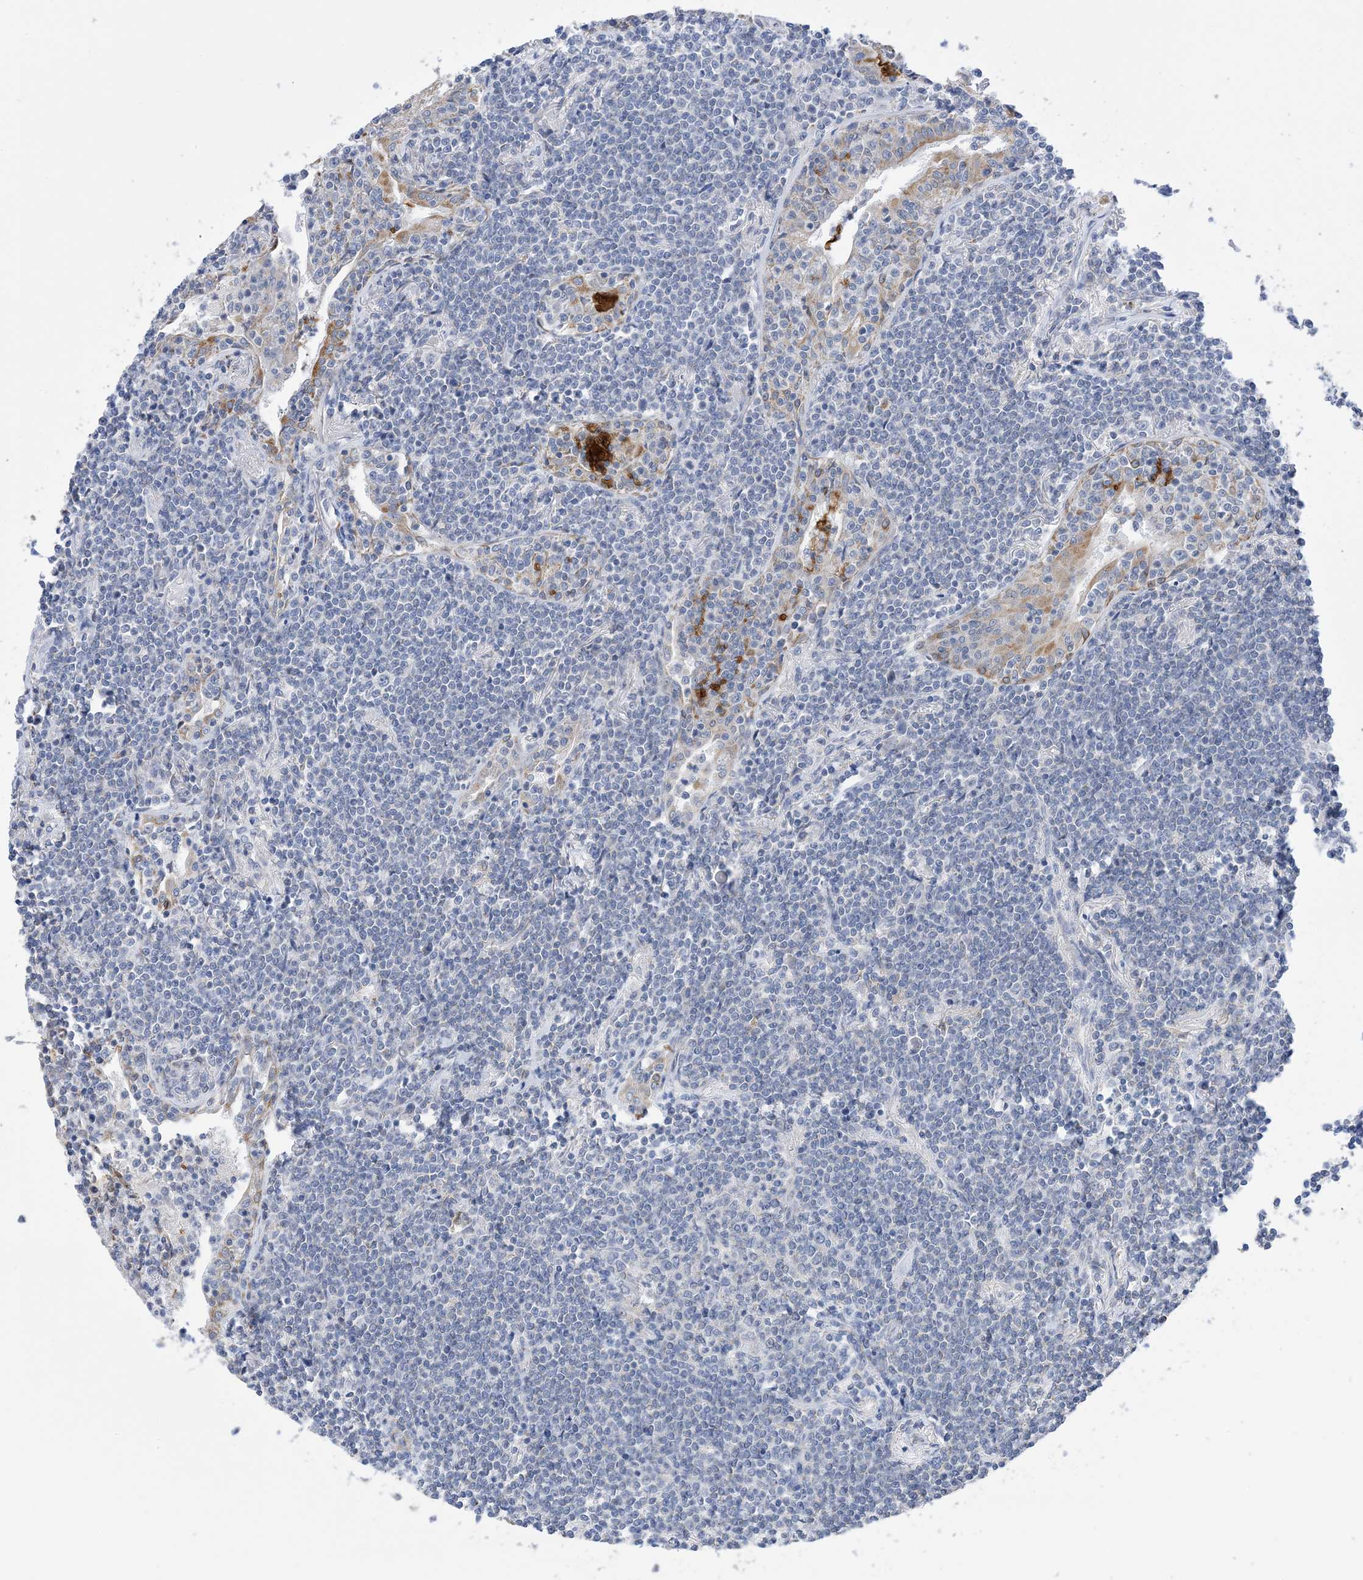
{"staining": {"intensity": "negative", "quantity": "none", "location": "none"}, "tissue": "lymphoma", "cell_type": "Tumor cells", "image_type": "cancer", "snomed": [{"axis": "morphology", "description": "Malignant lymphoma, non-Hodgkin's type, Low grade"}, {"axis": "topography", "description": "Lung"}], "caption": "Tumor cells are negative for protein expression in human lymphoma. The staining was performed using DAB (3,3'-diaminobenzidine) to visualize the protein expression in brown, while the nuclei were stained in blue with hematoxylin (Magnification: 20x).", "gene": "PLK4", "patient": {"sex": "female", "age": 71}}